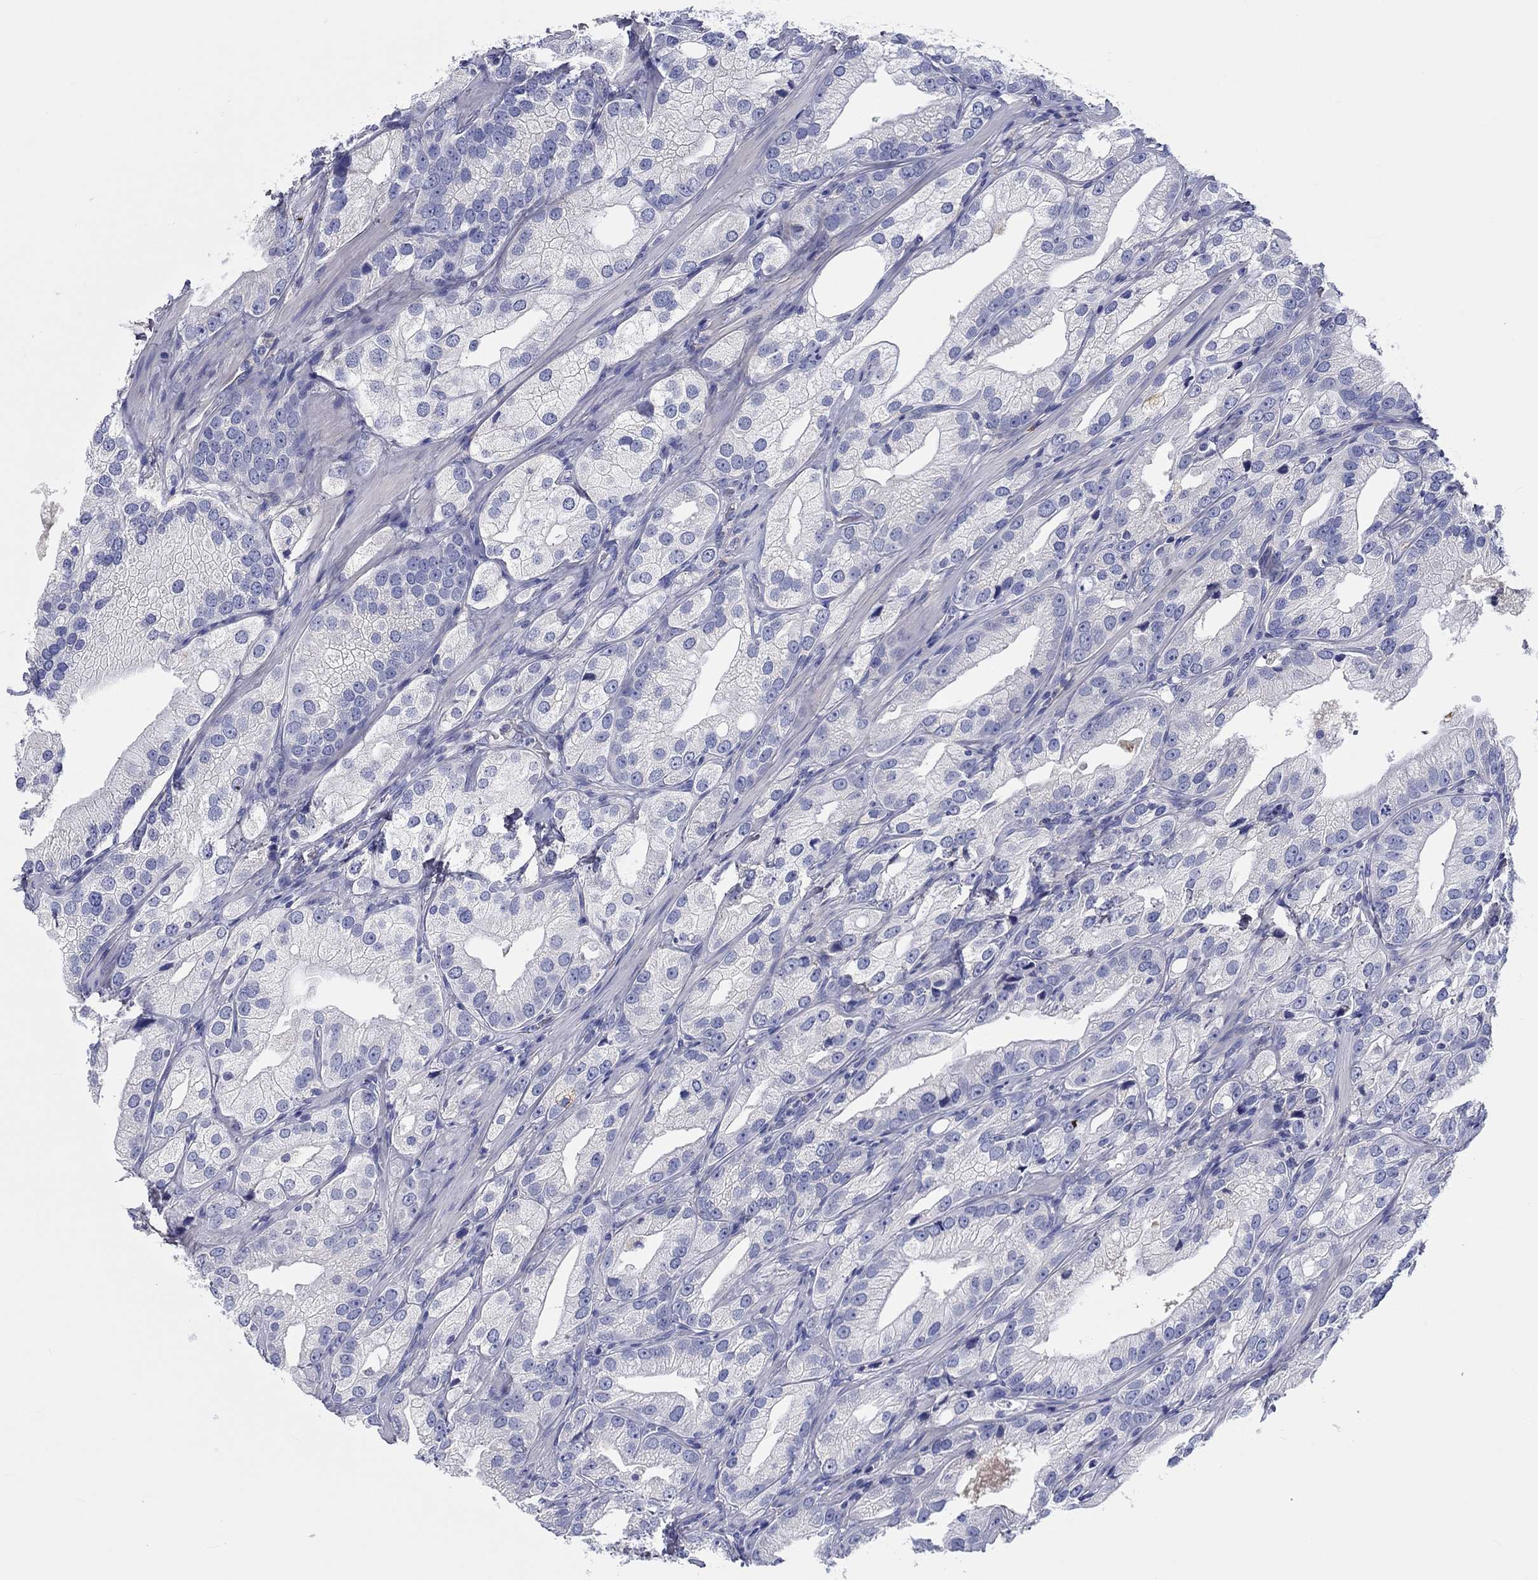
{"staining": {"intensity": "negative", "quantity": "none", "location": "none"}, "tissue": "prostate cancer", "cell_type": "Tumor cells", "image_type": "cancer", "snomed": [{"axis": "morphology", "description": "Adenocarcinoma, High grade"}, {"axis": "topography", "description": "Prostate and seminal vesicle, NOS"}], "caption": "Tumor cells are negative for brown protein staining in prostate cancer.", "gene": "TGFBI", "patient": {"sex": "male", "age": 62}}